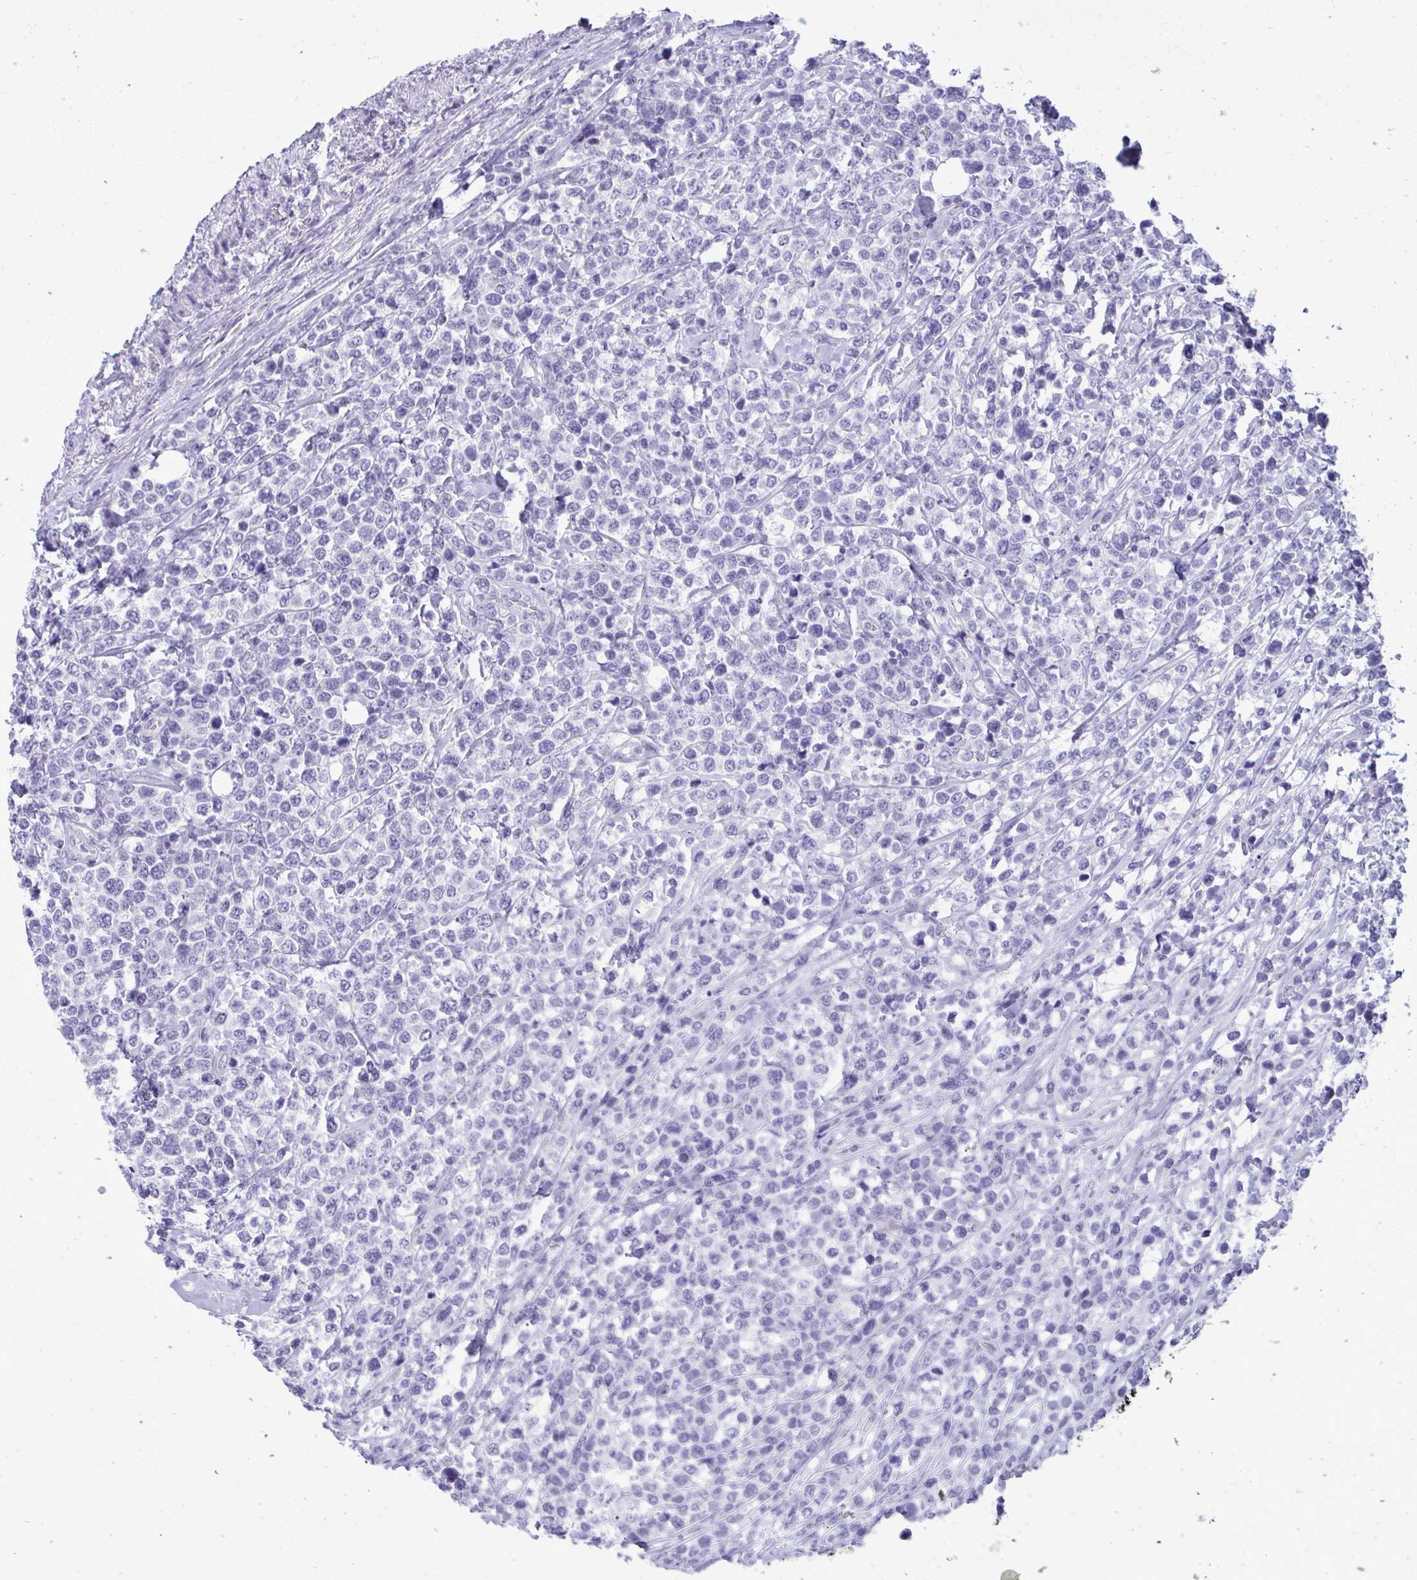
{"staining": {"intensity": "negative", "quantity": "none", "location": "none"}, "tissue": "lymphoma", "cell_type": "Tumor cells", "image_type": "cancer", "snomed": [{"axis": "morphology", "description": "Malignant lymphoma, non-Hodgkin's type, High grade"}, {"axis": "topography", "description": "Soft tissue"}], "caption": "Micrograph shows no protein expression in tumor cells of lymphoma tissue.", "gene": "PRM2", "patient": {"sex": "female", "age": 56}}